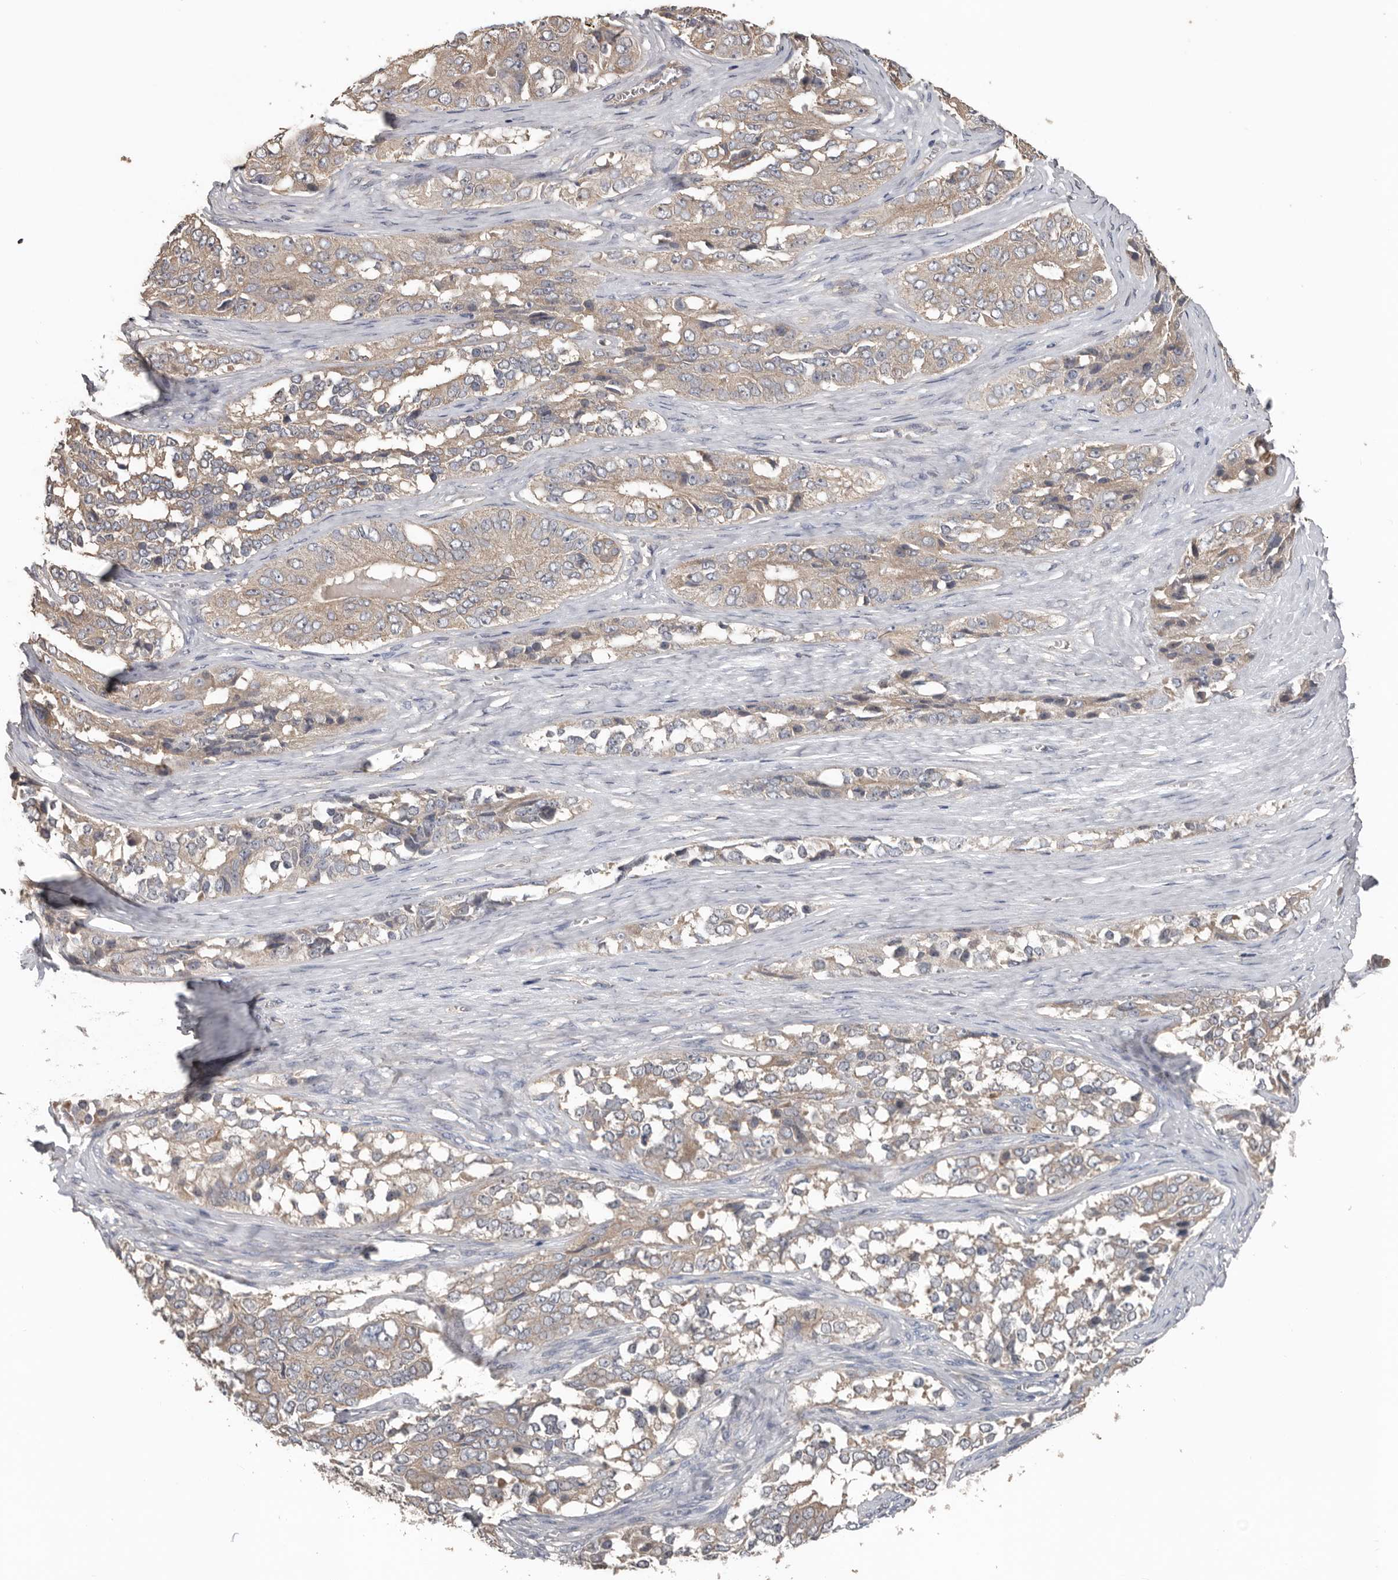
{"staining": {"intensity": "weak", "quantity": ">75%", "location": "cytoplasmic/membranous"}, "tissue": "ovarian cancer", "cell_type": "Tumor cells", "image_type": "cancer", "snomed": [{"axis": "morphology", "description": "Carcinoma, endometroid"}, {"axis": "topography", "description": "Ovary"}], "caption": "Immunohistochemical staining of human ovarian endometroid carcinoma shows low levels of weak cytoplasmic/membranous staining in approximately >75% of tumor cells.", "gene": "HYAL4", "patient": {"sex": "female", "age": 51}}